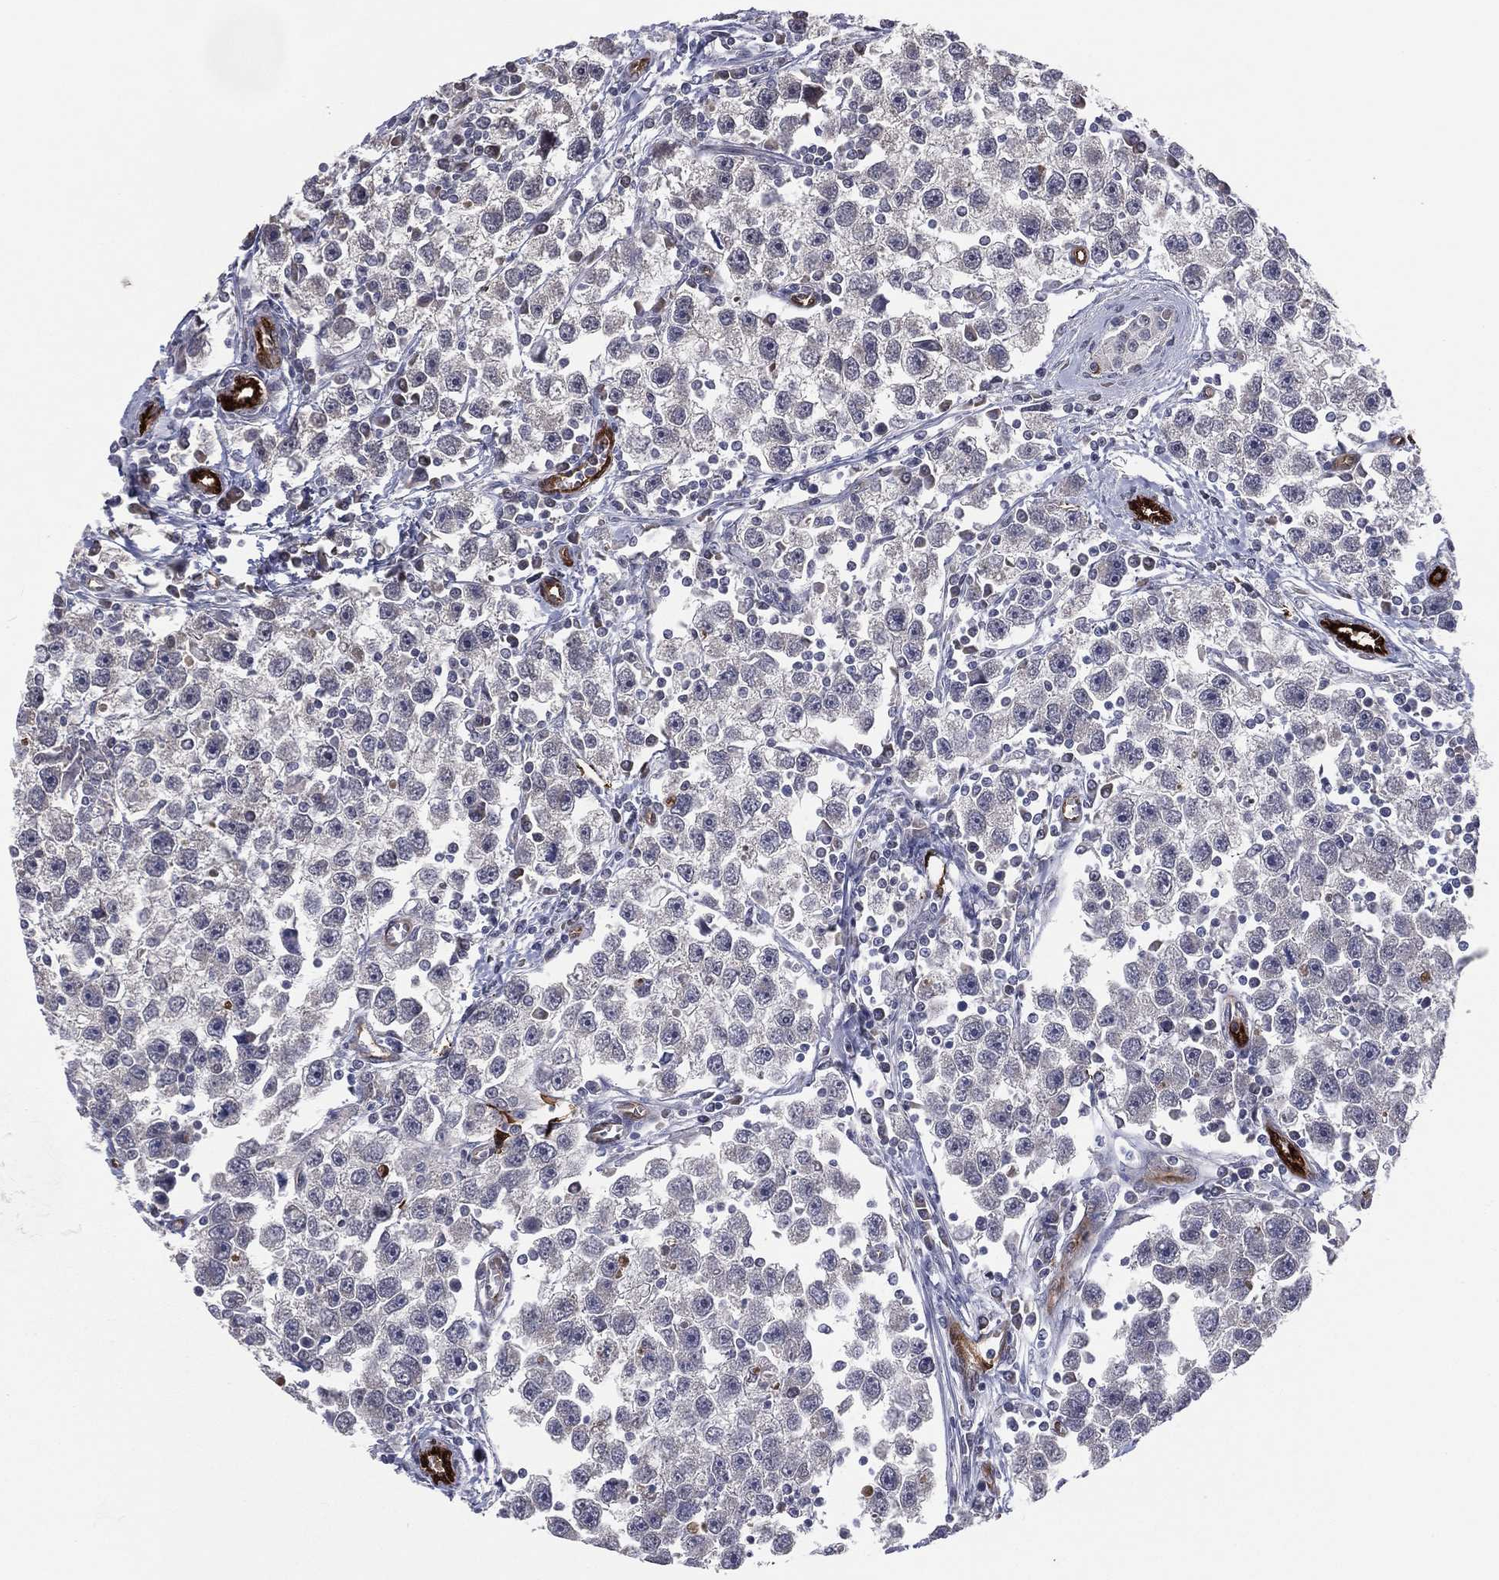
{"staining": {"intensity": "negative", "quantity": "none", "location": "none"}, "tissue": "testis cancer", "cell_type": "Tumor cells", "image_type": "cancer", "snomed": [{"axis": "morphology", "description": "Seminoma, NOS"}, {"axis": "topography", "description": "Testis"}], "caption": "An immunohistochemistry (IHC) micrograph of testis cancer is shown. There is no staining in tumor cells of testis cancer.", "gene": "SNCG", "patient": {"sex": "male", "age": 30}}